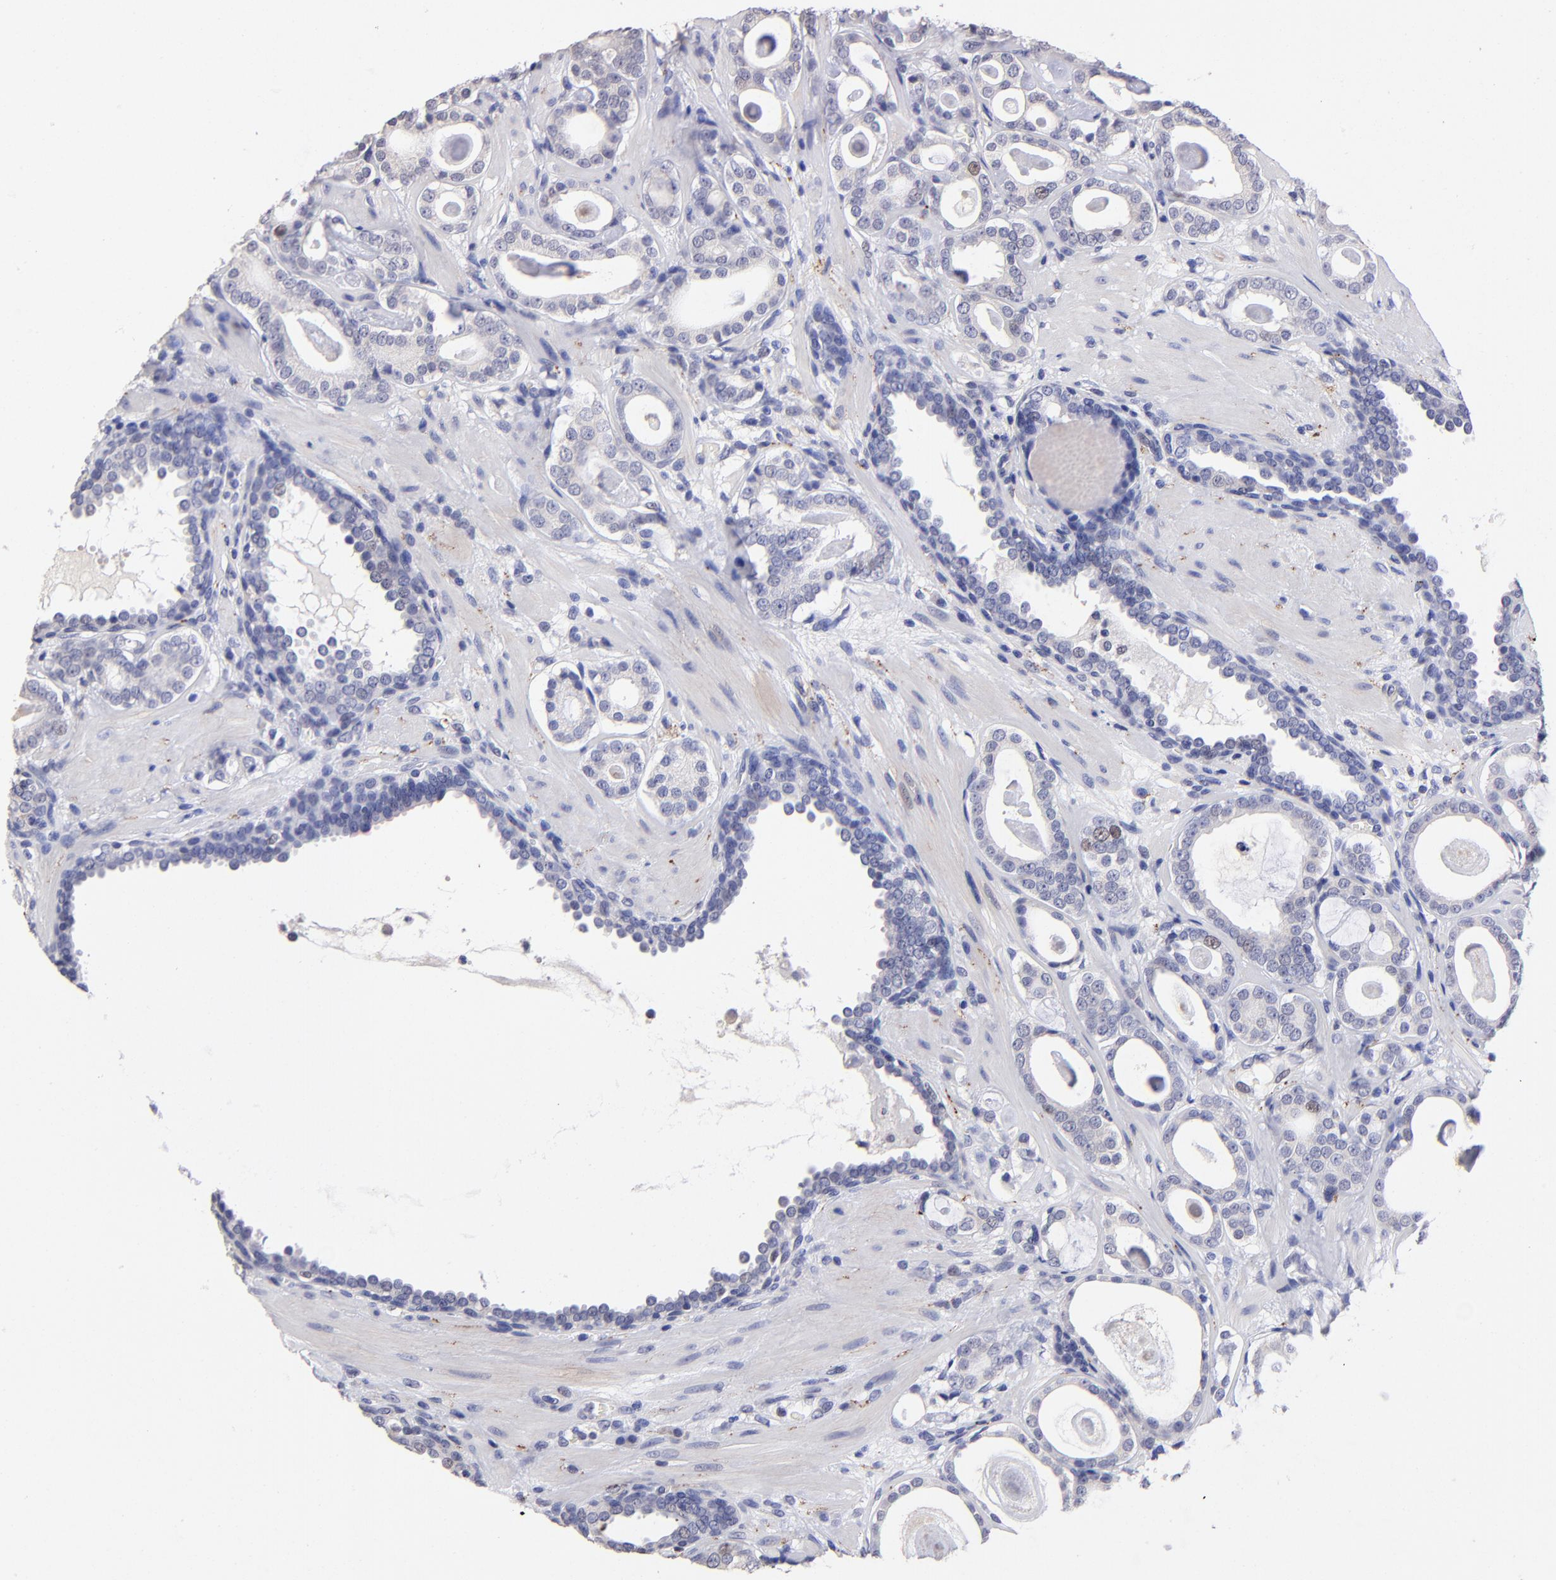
{"staining": {"intensity": "moderate", "quantity": "<25%", "location": "nuclear"}, "tissue": "prostate cancer", "cell_type": "Tumor cells", "image_type": "cancer", "snomed": [{"axis": "morphology", "description": "Adenocarcinoma, Low grade"}, {"axis": "topography", "description": "Prostate"}], "caption": "Immunohistochemistry micrograph of neoplastic tissue: human prostate adenocarcinoma (low-grade) stained using immunohistochemistry reveals low levels of moderate protein expression localized specifically in the nuclear of tumor cells, appearing as a nuclear brown color.", "gene": "DNMT1", "patient": {"sex": "male", "age": 57}}